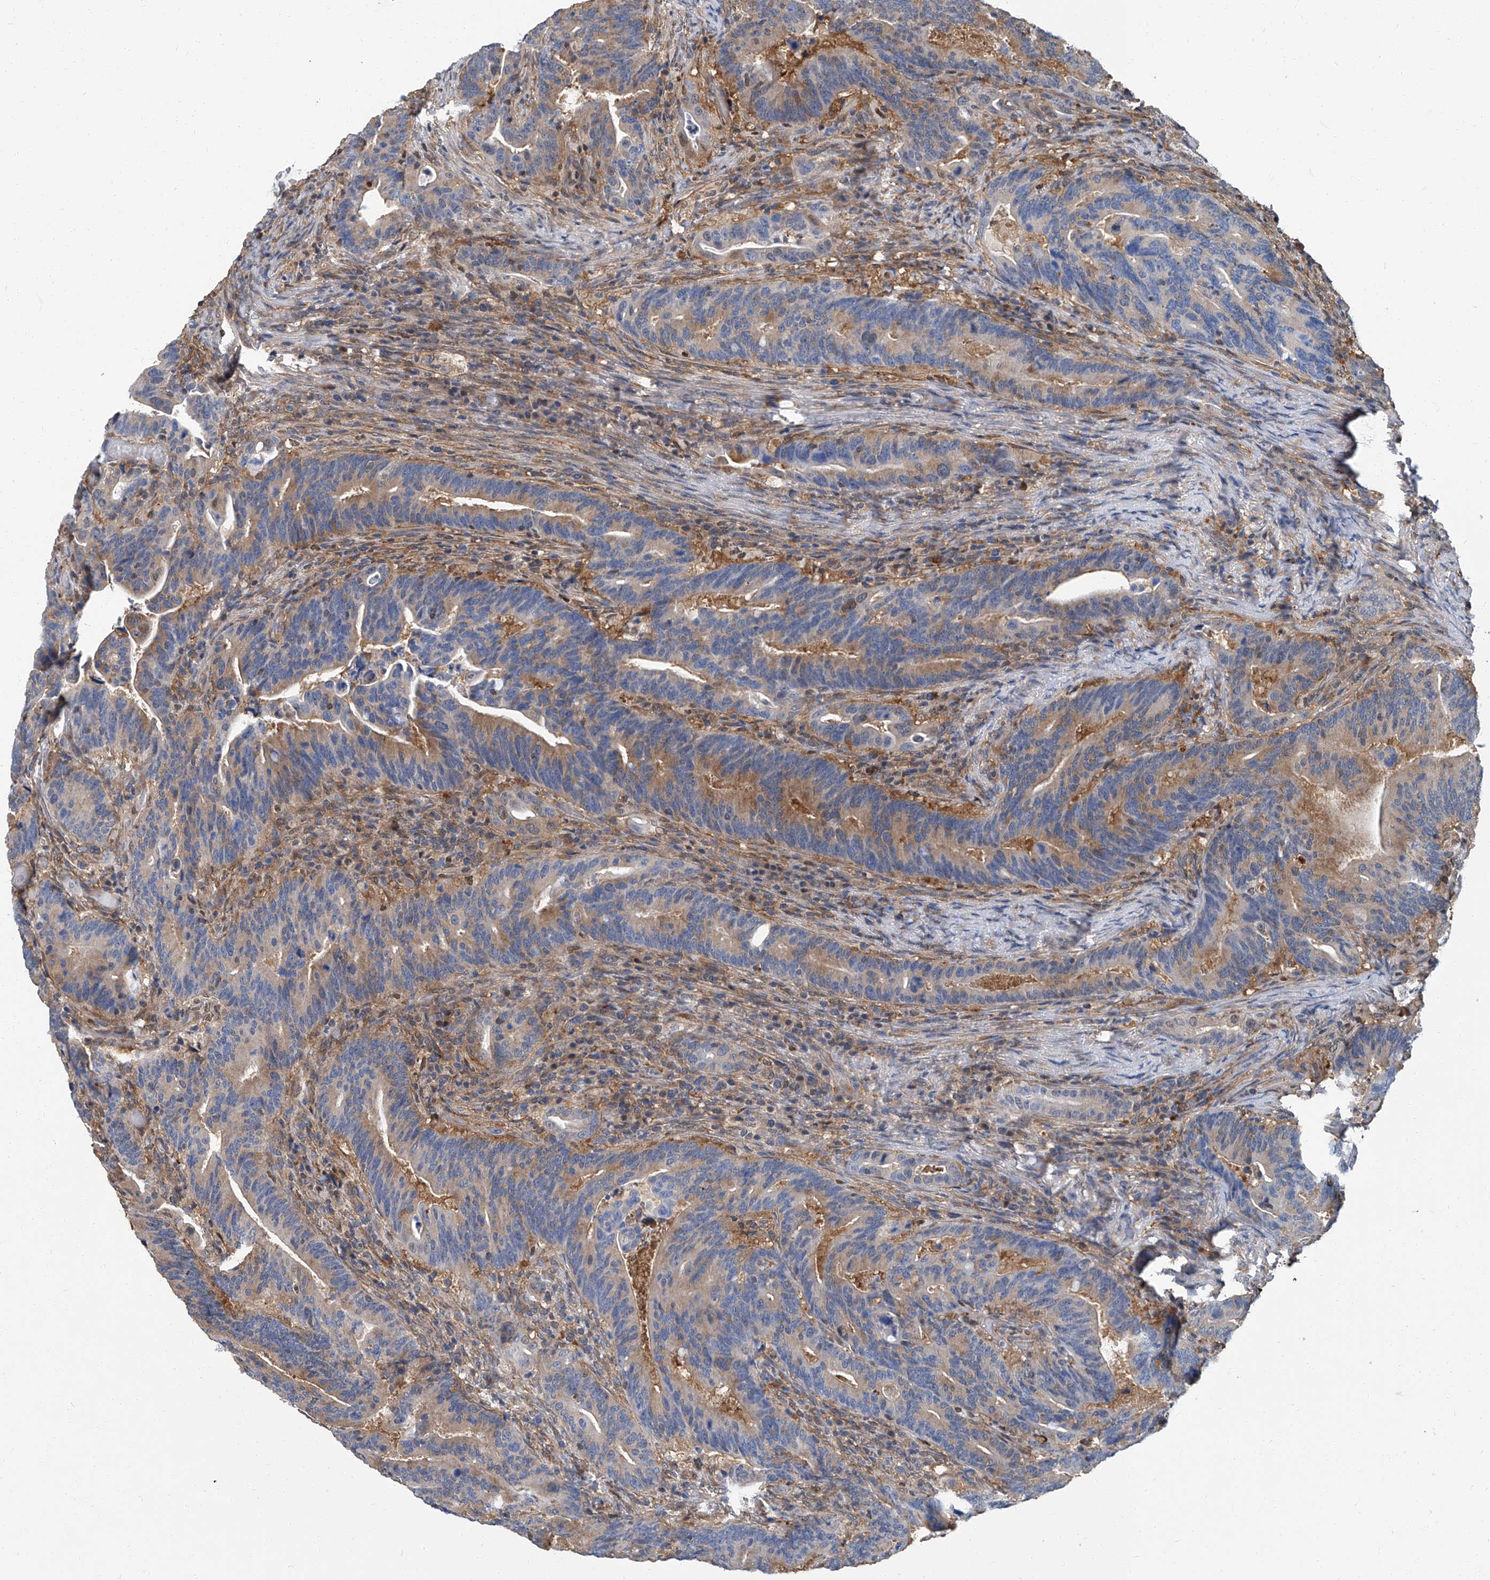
{"staining": {"intensity": "moderate", "quantity": "<25%", "location": "cytoplasmic/membranous"}, "tissue": "colorectal cancer", "cell_type": "Tumor cells", "image_type": "cancer", "snomed": [{"axis": "morphology", "description": "Adenocarcinoma, NOS"}, {"axis": "topography", "description": "Colon"}], "caption": "Immunohistochemistry (IHC) micrograph of neoplastic tissue: human colorectal adenocarcinoma stained using immunohistochemistry (IHC) demonstrates low levels of moderate protein expression localized specifically in the cytoplasmic/membranous of tumor cells, appearing as a cytoplasmic/membranous brown color.", "gene": "PSMB10", "patient": {"sex": "female", "age": 66}}